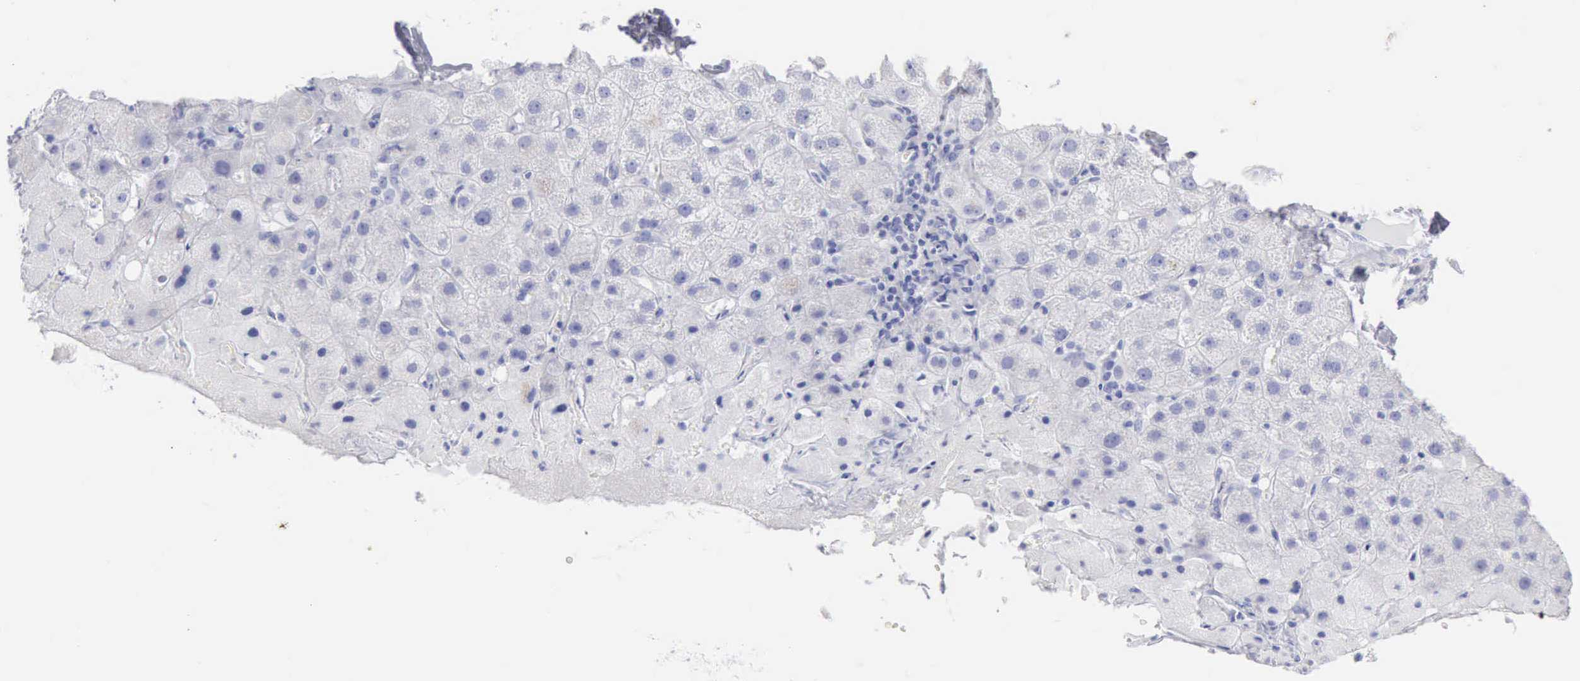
{"staining": {"intensity": "negative", "quantity": "none", "location": "none"}, "tissue": "liver cancer", "cell_type": "Tumor cells", "image_type": "cancer", "snomed": [{"axis": "morphology", "description": "Cholangiocarcinoma"}, {"axis": "topography", "description": "Liver"}], "caption": "The micrograph demonstrates no significant expression in tumor cells of cholangiocarcinoma (liver).", "gene": "KRT10", "patient": {"sex": "female", "age": 79}}